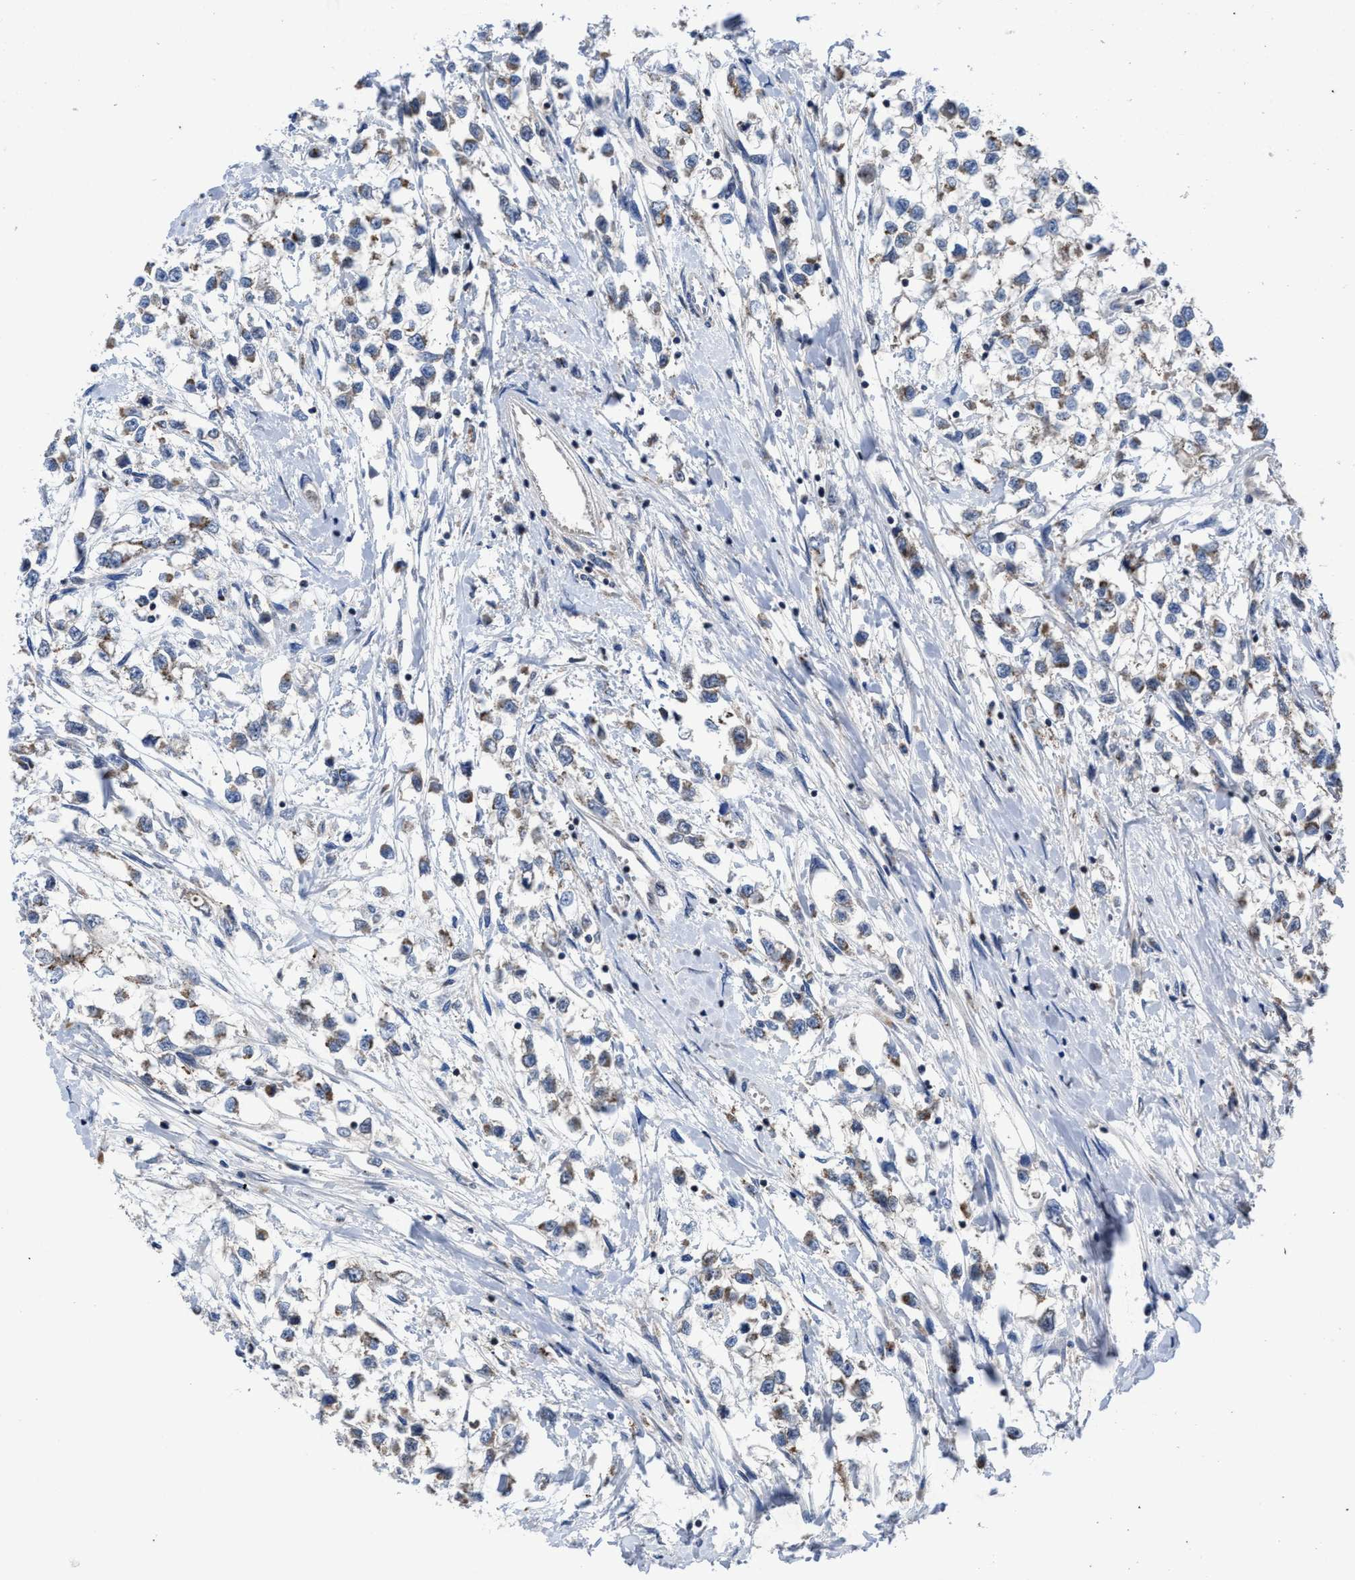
{"staining": {"intensity": "weak", "quantity": "25%-75%", "location": "cytoplasmic/membranous"}, "tissue": "testis cancer", "cell_type": "Tumor cells", "image_type": "cancer", "snomed": [{"axis": "morphology", "description": "Seminoma, NOS"}, {"axis": "morphology", "description": "Carcinoma, Embryonal, NOS"}, {"axis": "topography", "description": "Testis"}], "caption": "Embryonal carcinoma (testis) stained for a protein (brown) demonstrates weak cytoplasmic/membranous positive staining in approximately 25%-75% of tumor cells.", "gene": "CACNA1D", "patient": {"sex": "male", "age": 51}}